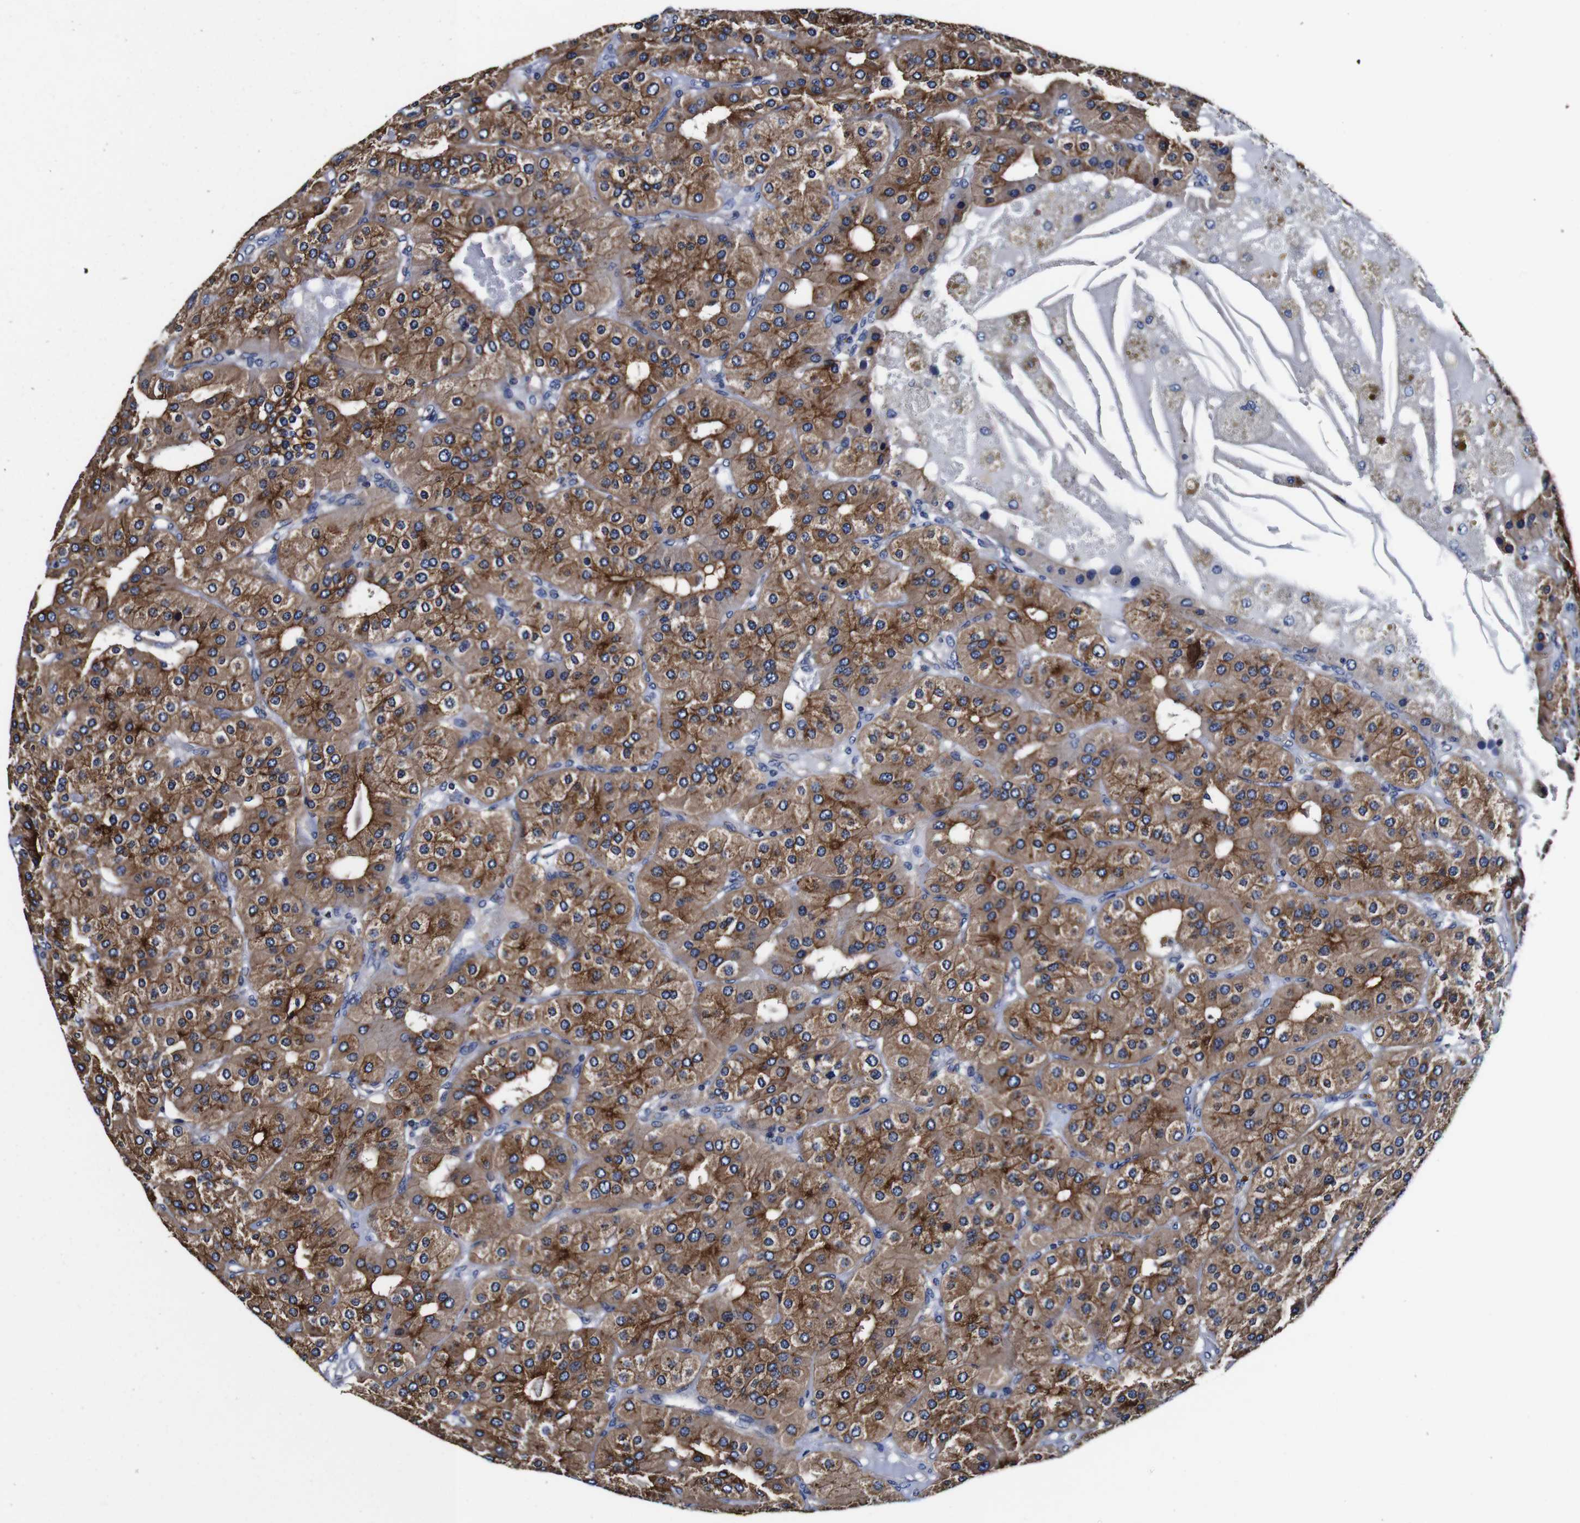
{"staining": {"intensity": "moderate", "quantity": ">75%", "location": "cytoplasmic/membranous"}, "tissue": "parathyroid gland", "cell_type": "Glandular cells", "image_type": "normal", "snomed": [{"axis": "morphology", "description": "Normal tissue, NOS"}, {"axis": "morphology", "description": "Adenoma, NOS"}, {"axis": "topography", "description": "Parathyroid gland"}], "caption": "IHC histopathology image of benign human parathyroid gland stained for a protein (brown), which displays medium levels of moderate cytoplasmic/membranous positivity in approximately >75% of glandular cells.", "gene": "PDCD6IP", "patient": {"sex": "female", "age": 86}}